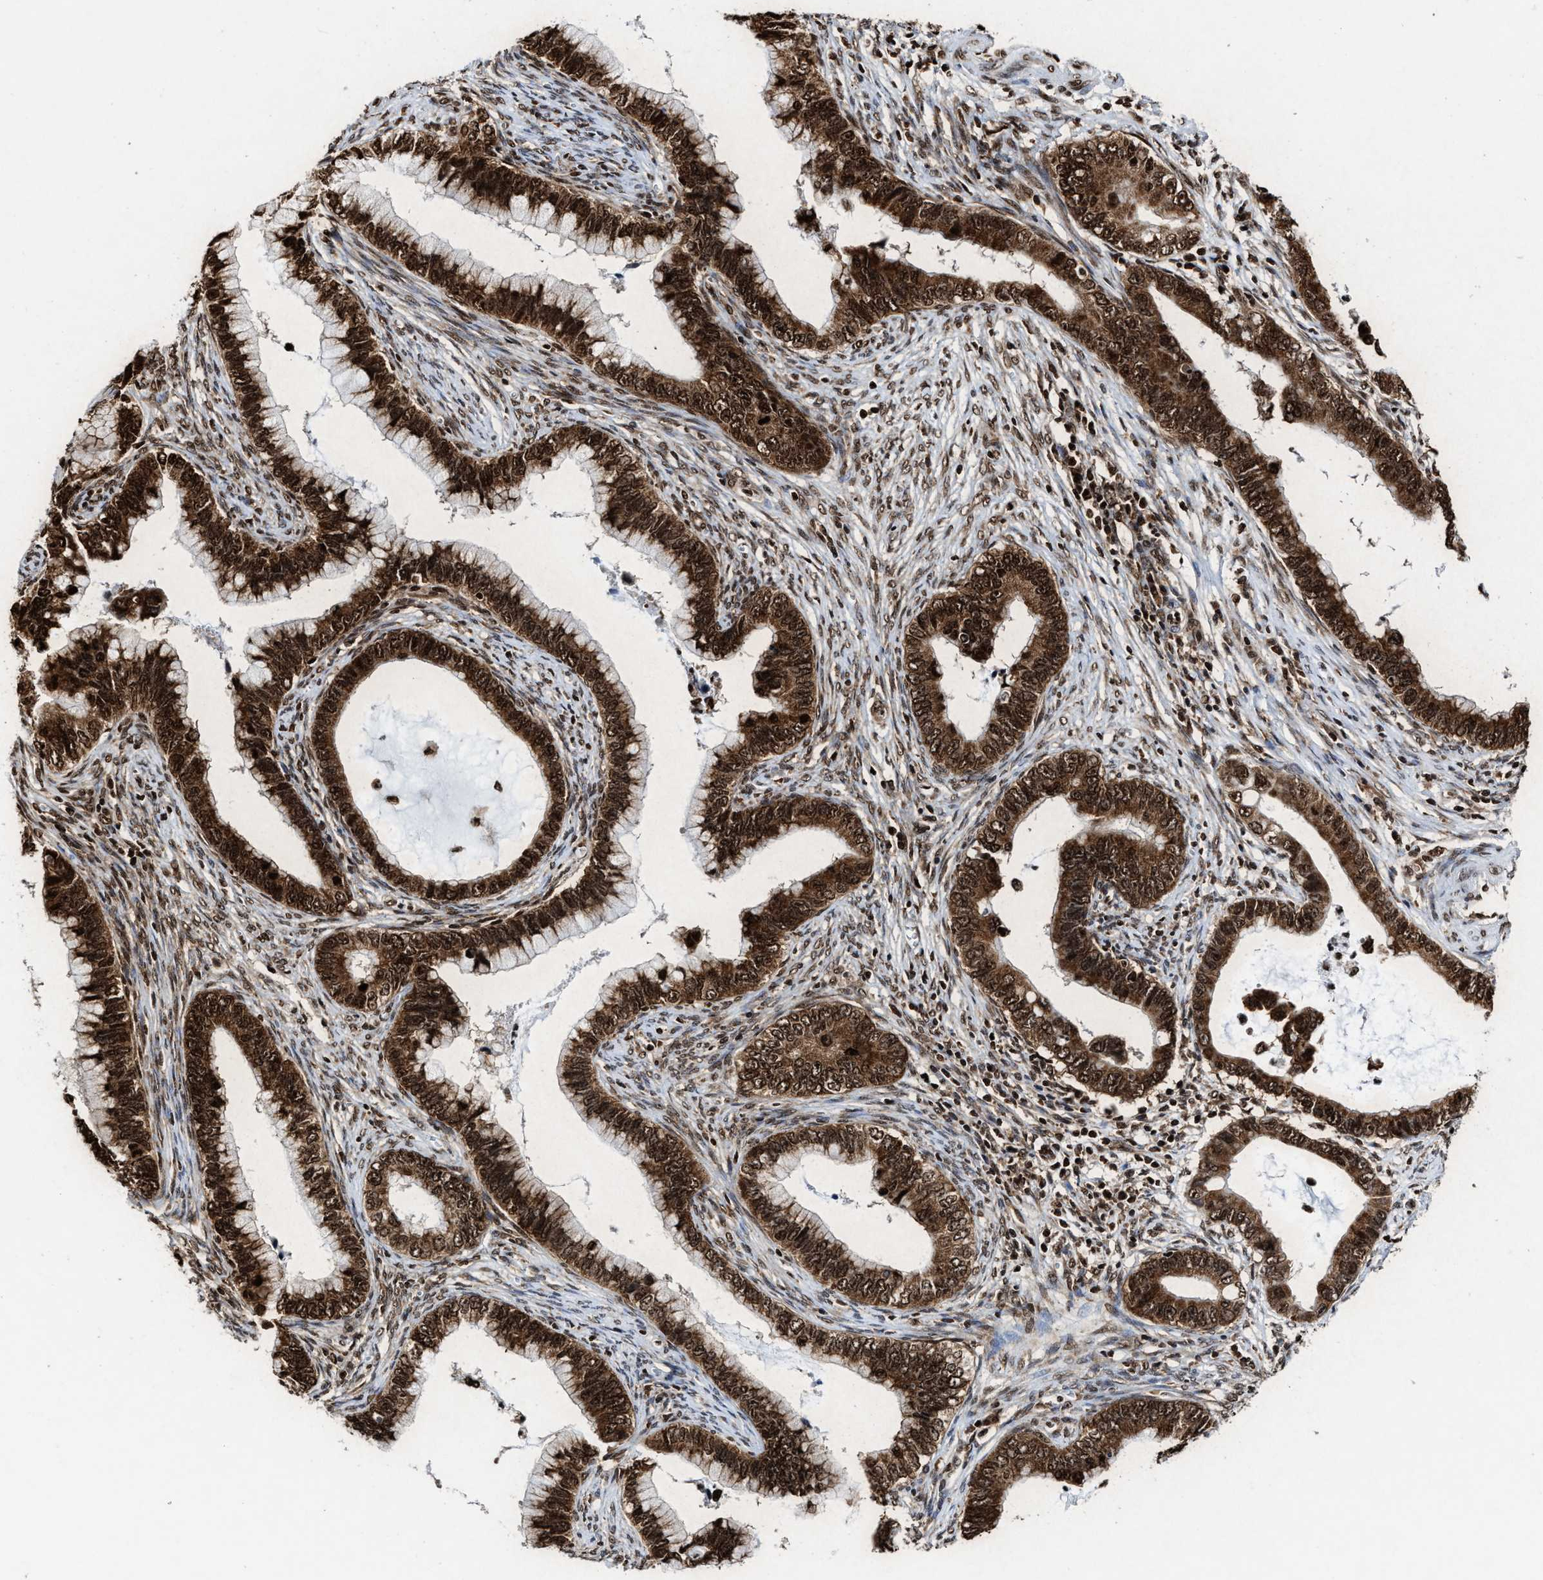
{"staining": {"intensity": "strong", "quantity": ">75%", "location": "cytoplasmic/membranous,nuclear"}, "tissue": "cervical cancer", "cell_type": "Tumor cells", "image_type": "cancer", "snomed": [{"axis": "morphology", "description": "Adenocarcinoma, NOS"}, {"axis": "topography", "description": "Cervix"}], "caption": "High-magnification brightfield microscopy of cervical adenocarcinoma stained with DAB (brown) and counterstained with hematoxylin (blue). tumor cells exhibit strong cytoplasmic/membranous and nuclear positivity is seen in about>75% of cells.", "gene": "ALYREF", "patient": {"sex": "female", "age": 44}}